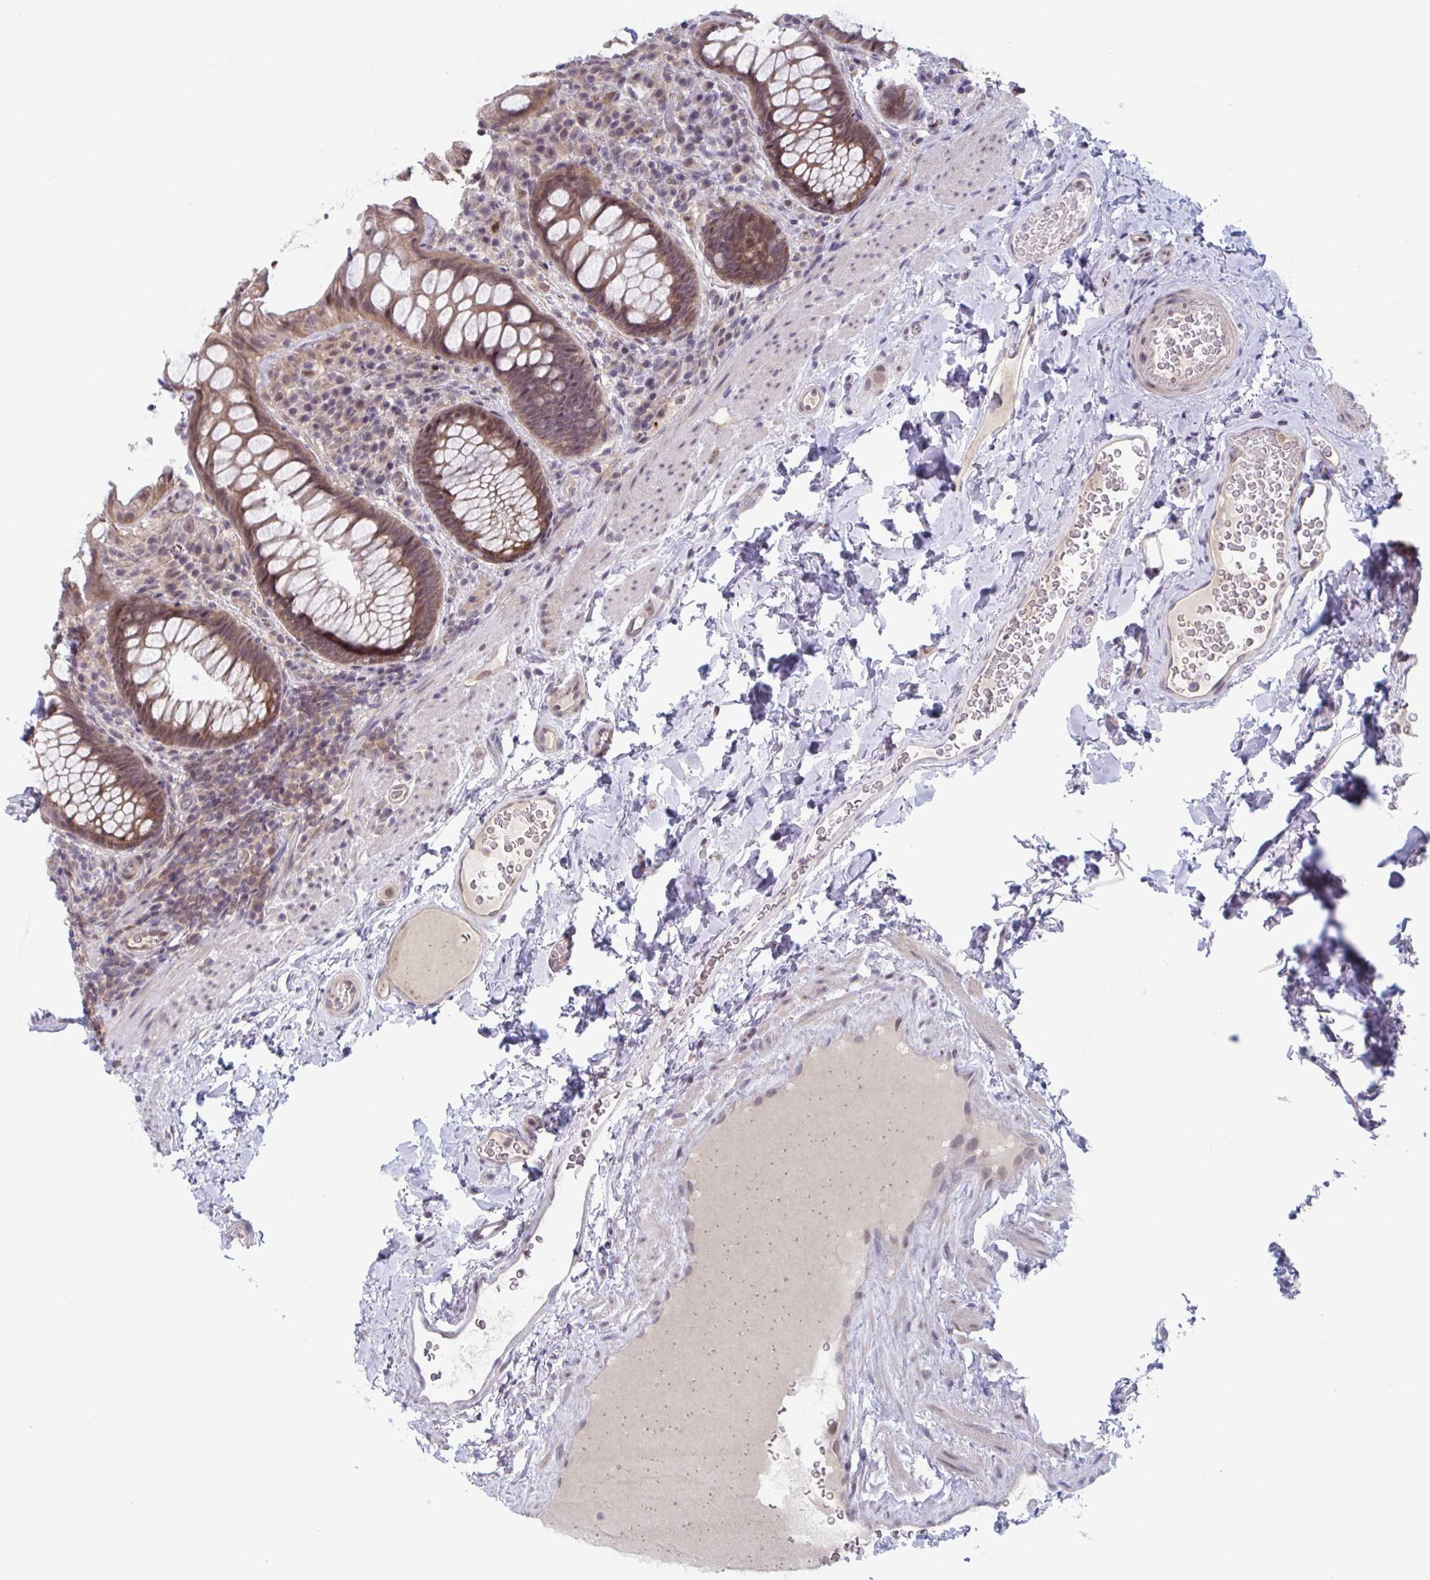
{"staining": {"intensity": "moderate", "quantity": ">75%", "location": "cytoplasmic/membranous,nuclear"}, "tissue": "rectum", "cell_type": "Glandular cells", "image_type": "normal", "snomed": [{"axis": "morphology", "description": "Normal tissue, NOS"}, {"axis": "topography", "description": "Rectum"}], "caption": "The image reveals a brown stain indicating the presence of a protein in the cytoplasmic/membranous,nuclear of glandular cells in rectum. (DAB (3,3'-diaminobenzidine) = brown stain, brightfield microscopy at high magnification).", "gene": "RIOK1", "patient": {"sex": "female", "age": 69}}